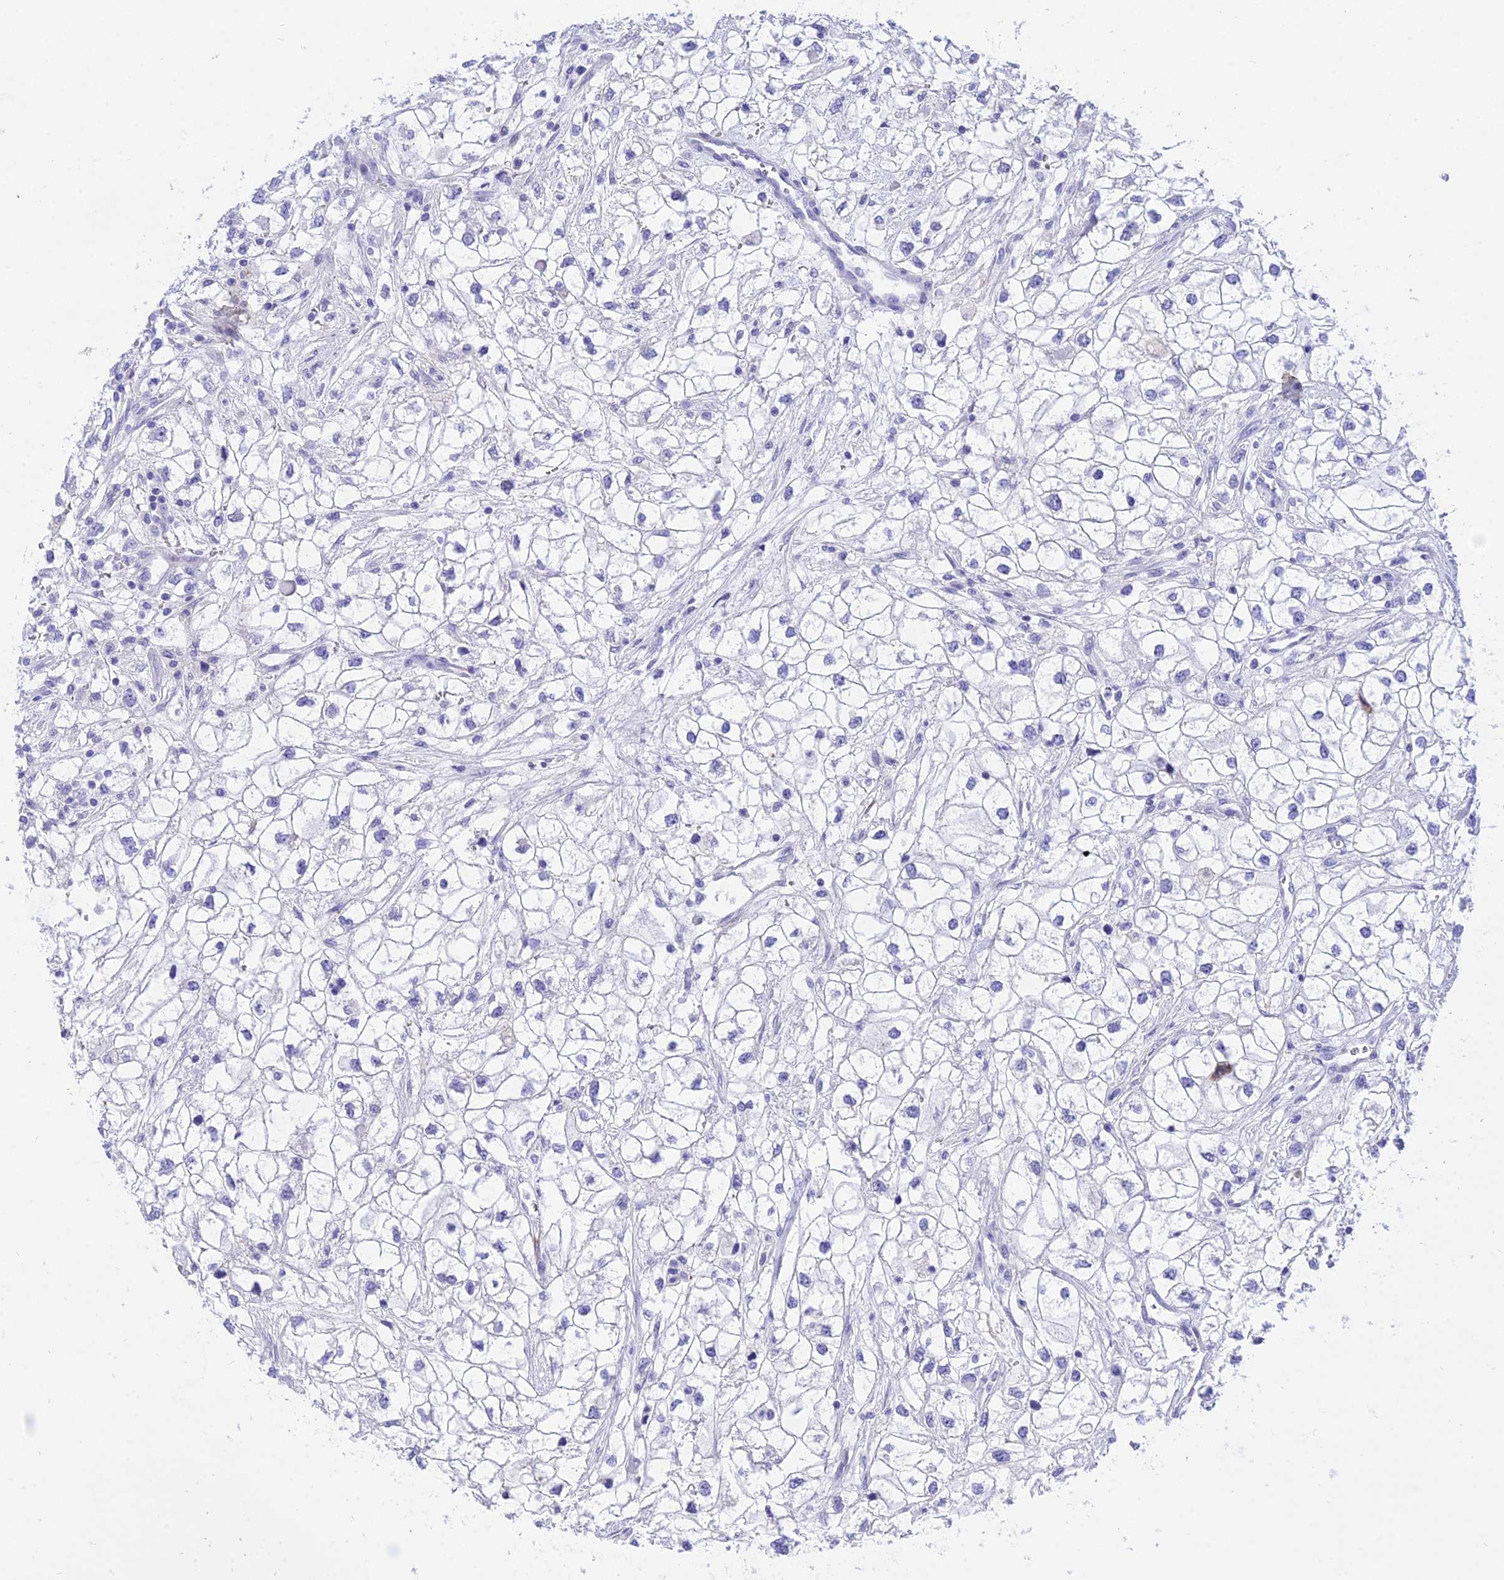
{"staining": {"intensity": "negative", "quantity": "none", "location": "none"}, "tissue": "renal cancer", "cell_type": "Tumor cells", "image_type": "cancer", "snomed": [{"axis": "morphology", "description": "Adenocarcinoma, NOS"}, {"axis": "topography", "description": "Kidney"}], "caption": "An immunohistochemistry (IHC) image of adenocarcinoma (renal) is shown. There is no staining in tumor cells of adenocarcinoma (renal).", "gene": "DEFB107A", "patient": {"sex": "male", "age": 59}}